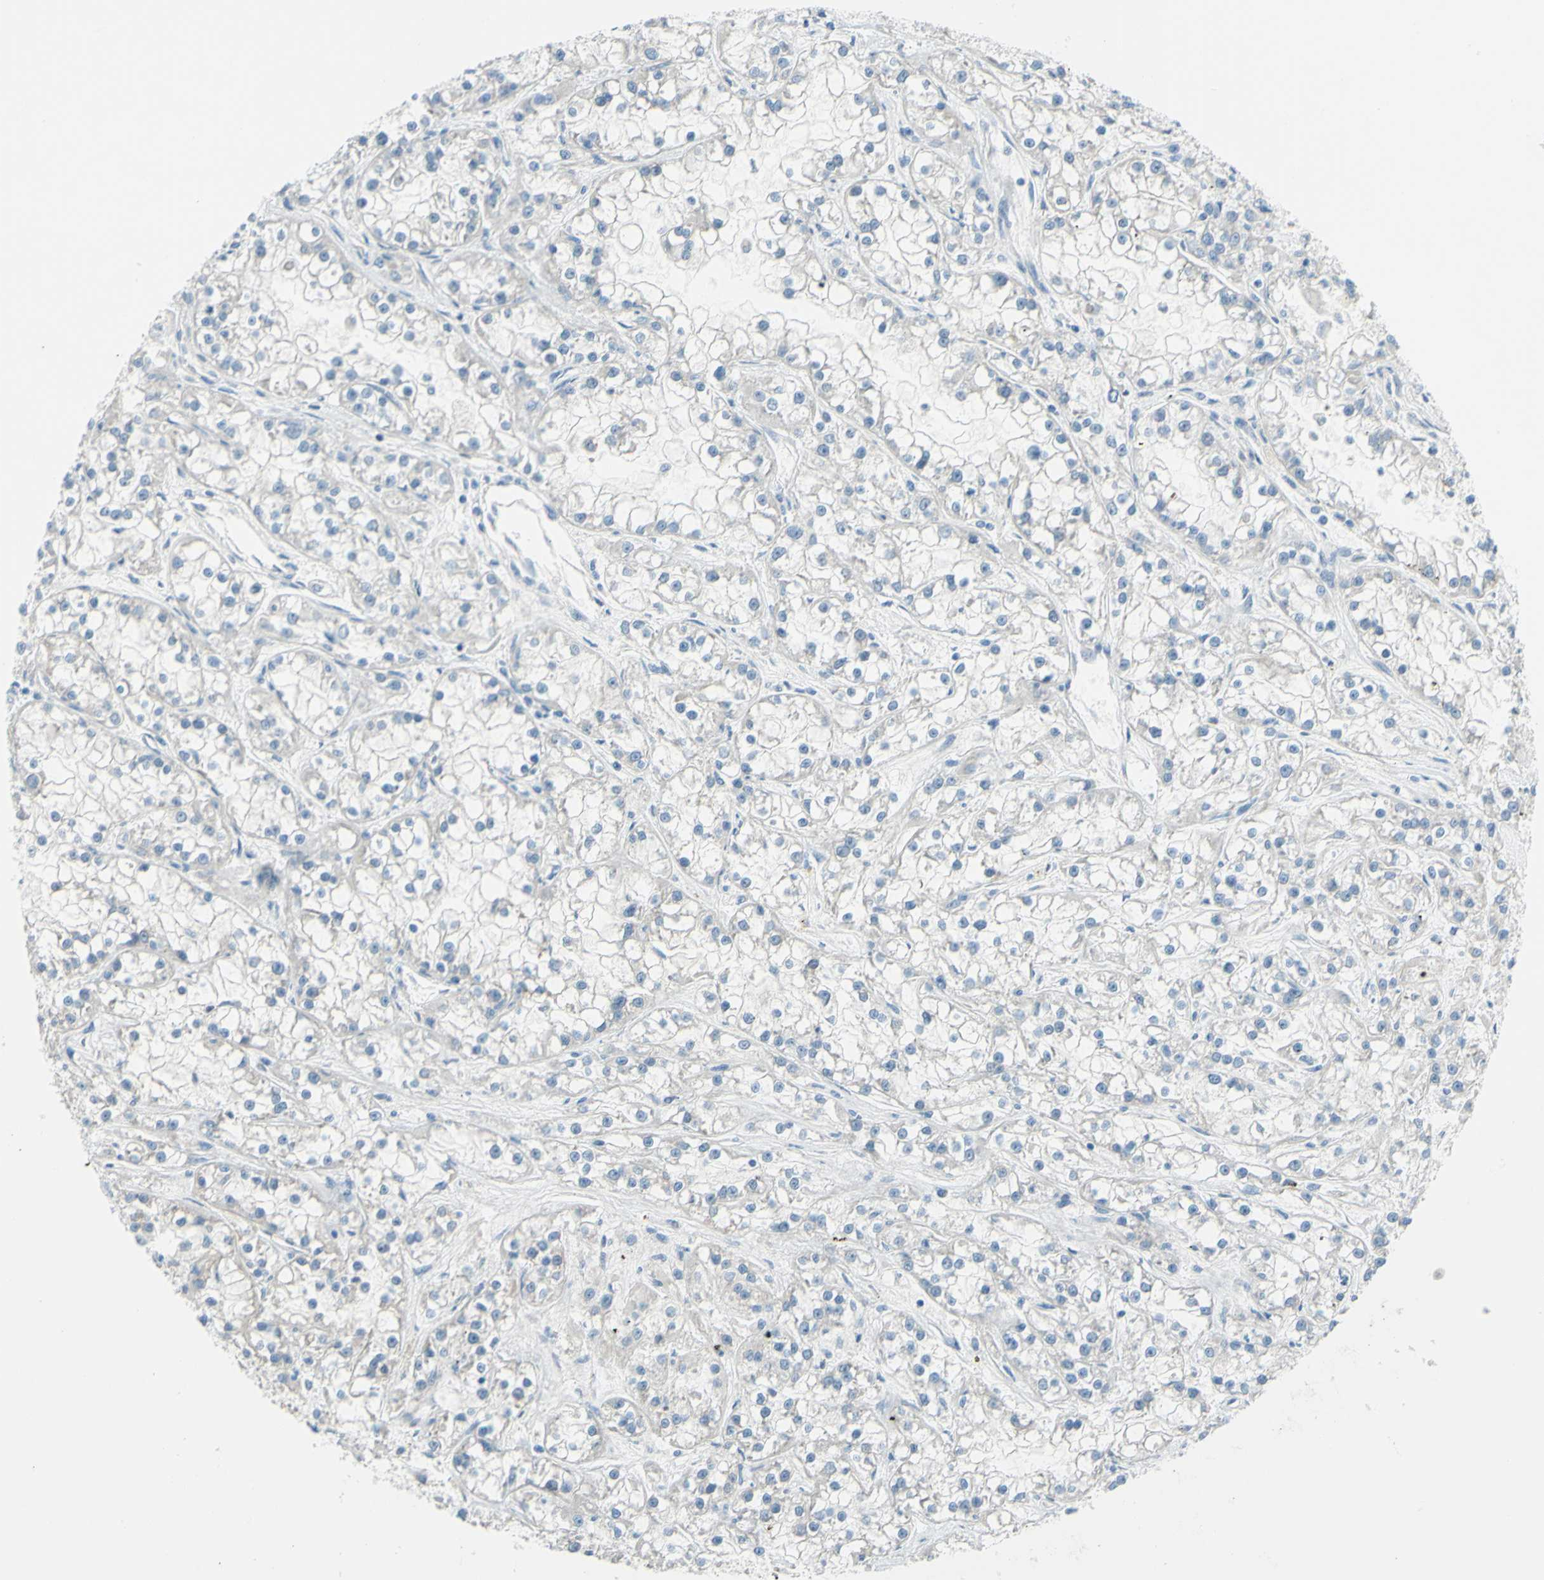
{"staining": {"intensity": "negative", "quantity": "none", "location": "none"}, "tissue": "renal cancer", "cell_type": "Tumor cells", "image_type": "cancer", "snomed": [{"axis": "morphology", "description": "Adenocarcinoma, NOS"}, {"axis": "topography", "description": "Kidney"}], "caption": "This is a photomicrograph of IHC staining of renal adenocarcinoma, which shows no positivity in tumor cells.", "gene": "SLC1A2", "patient": {"sex": "female", "age": 52}}